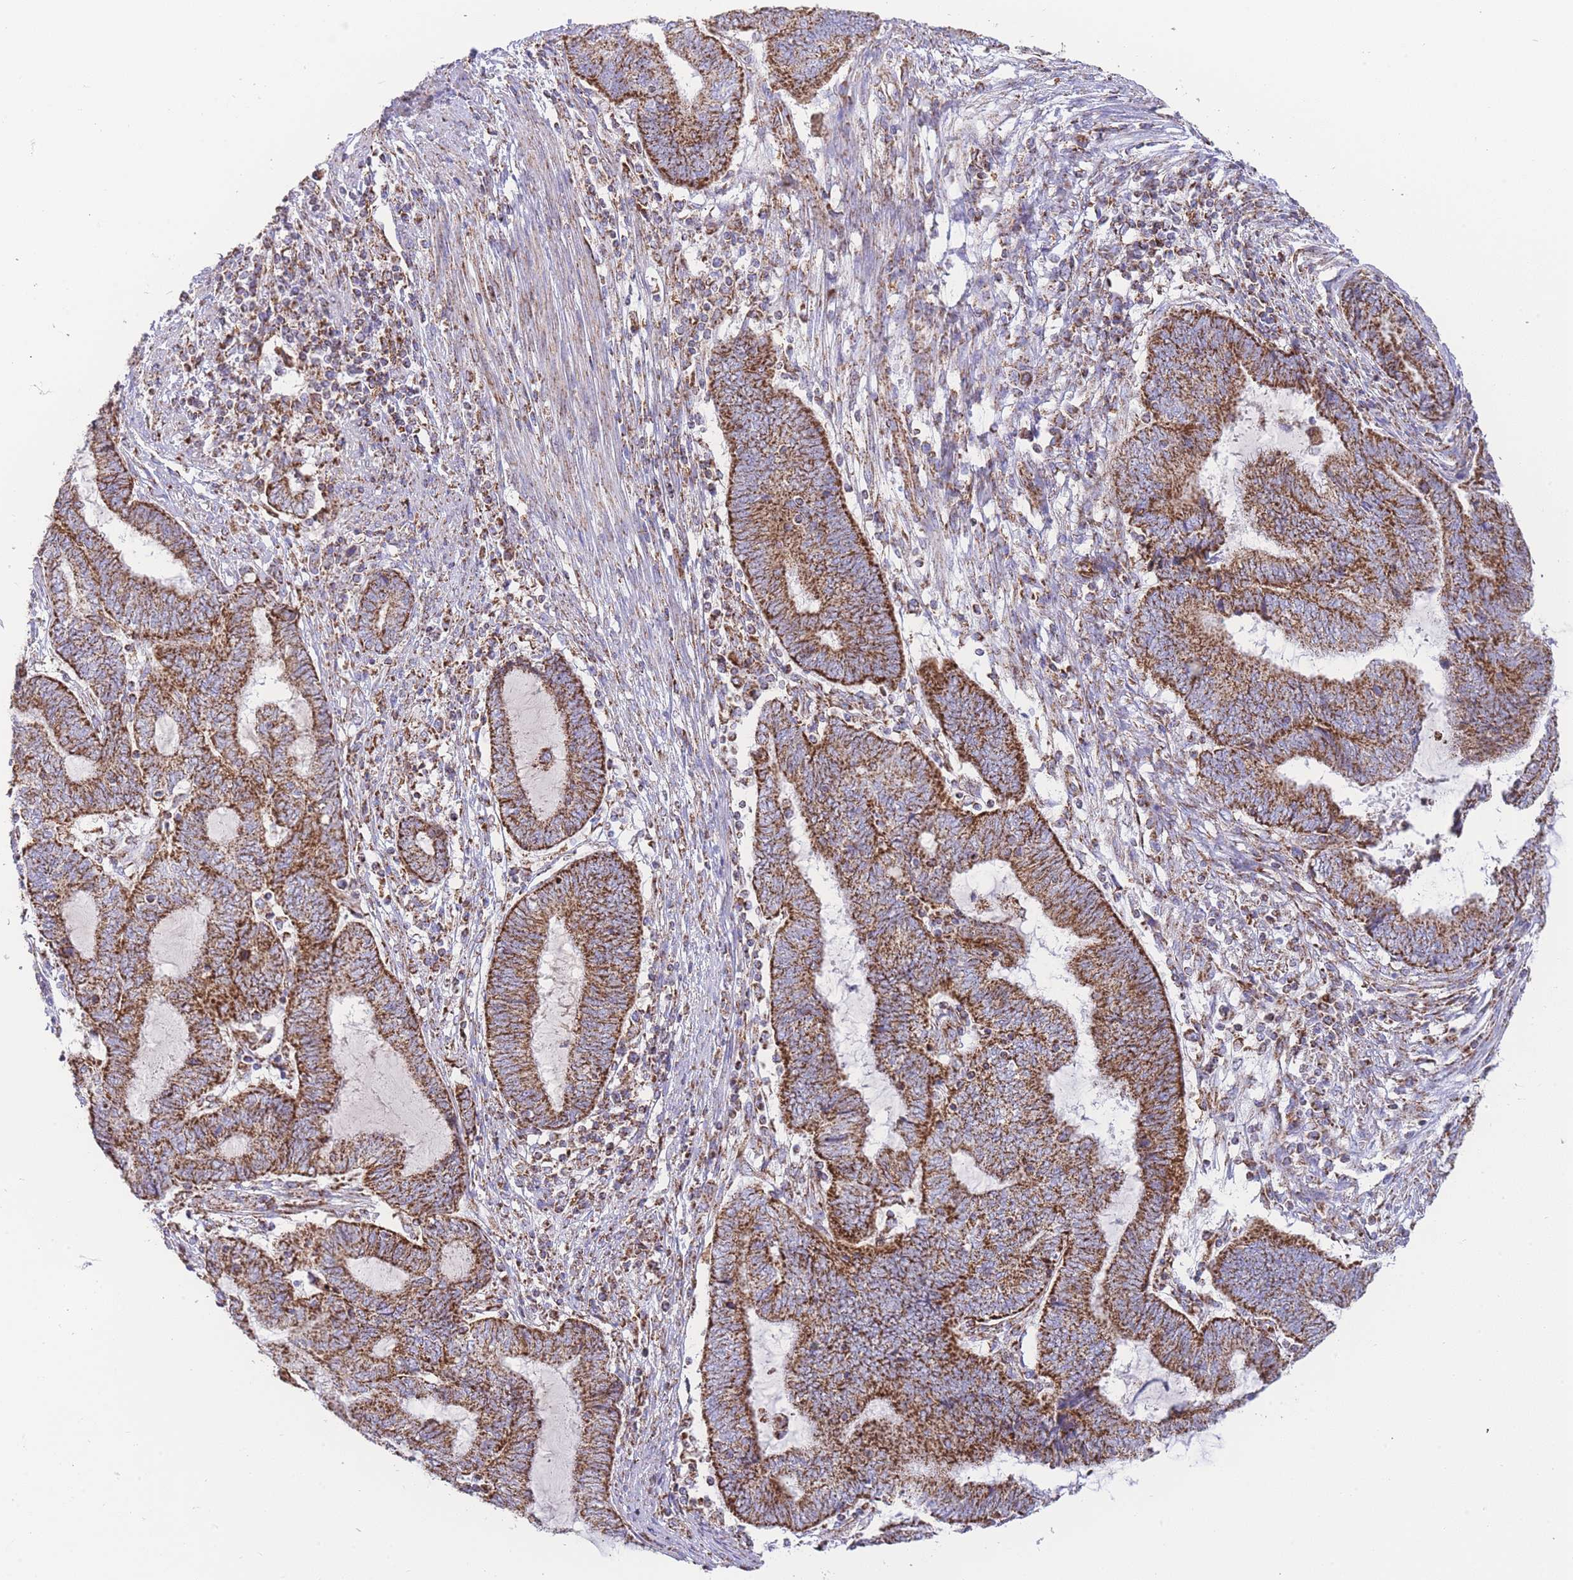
{"staining": {"intensity": "strong", "quantity": ">75%", "location": "cytoplasmic/membranous"}, "tissue": "endometrial cancer", "cell_type": "Tumor cells", "image_type": "cancer", "snomed": [{"axis": "morphology", "description": "Adenocarcinoma, NOS"}, {"axis": "topography", "description": "Uterus"}, {"axis": "topography", "description": "Endometrium"}], "caption": "Immunohistochemical staining of endometrial cancer displays high levels of strong cytoplasmic/membranous positivity in approximately >75% of tumor cells. Using DAB (3,3'-diaminobenzidine) (brown) and hematoxylin (blue) stains, captured at high magnification using brightfield microscopy.", "gene": "GSTM1", "patient": {"sex": "female", "age": 70}}